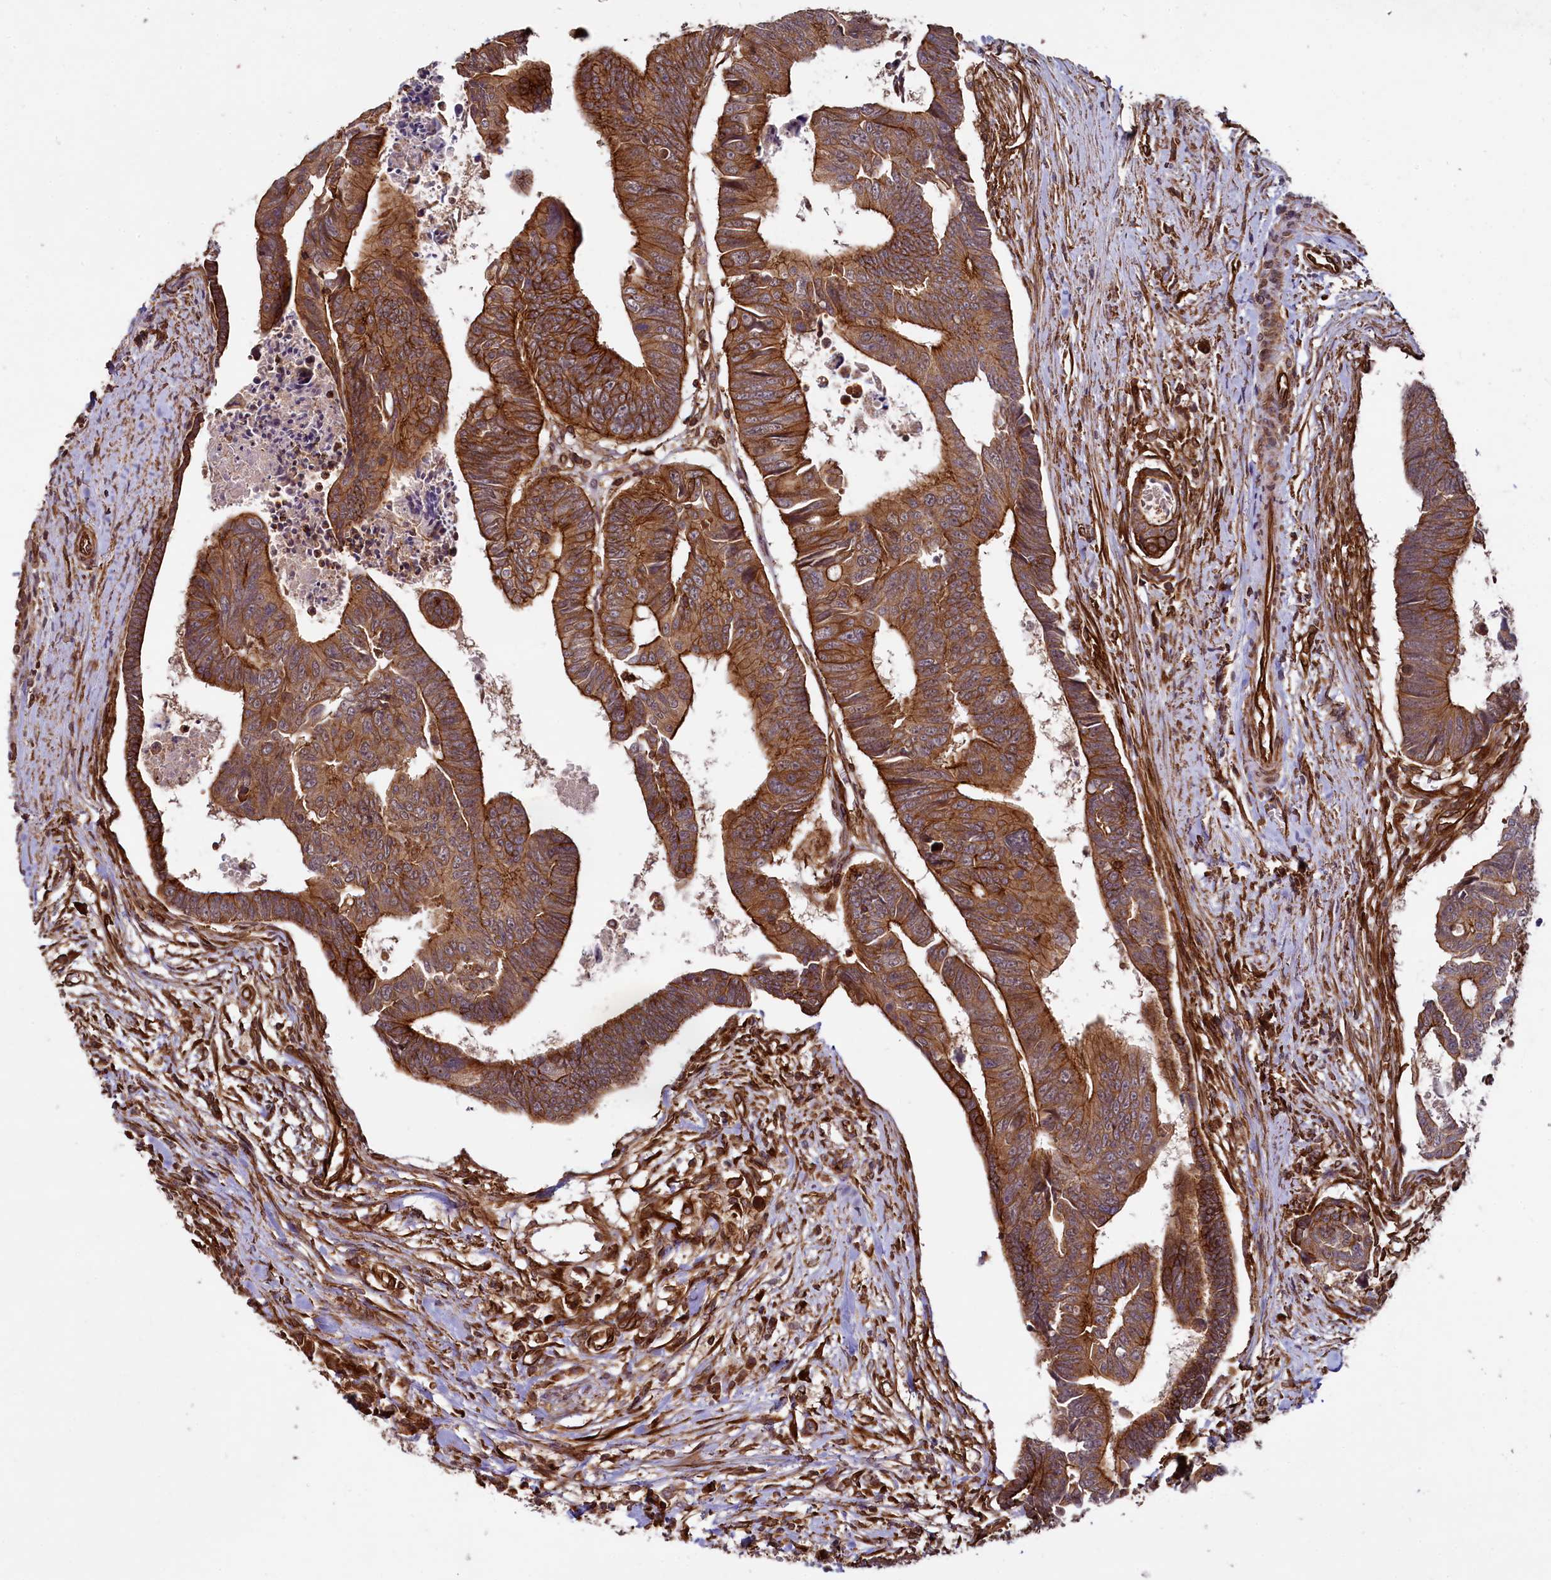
{"staining": {"intensity": "strong", "quantity": ">75%", "location": "cytoplasmic/membranous"}, "tissue": "colorectal cancer", "cell_type": "Tumor cells", "image_type": "cancer", "snomed": [{"axis": "morphology", "description": "Adenocarcinoma, NOS"}, {"axis": "topography", "description": "Rectum"}], "caption": "DAB immunohistochemical staining of human colorectal adenocarcinoma demonstrates strong cytoplasmic/membranous protein expression in about >75% of tumor cells.", "gene": "SVIP", "patient": {"sex": "female", "age": 65}}